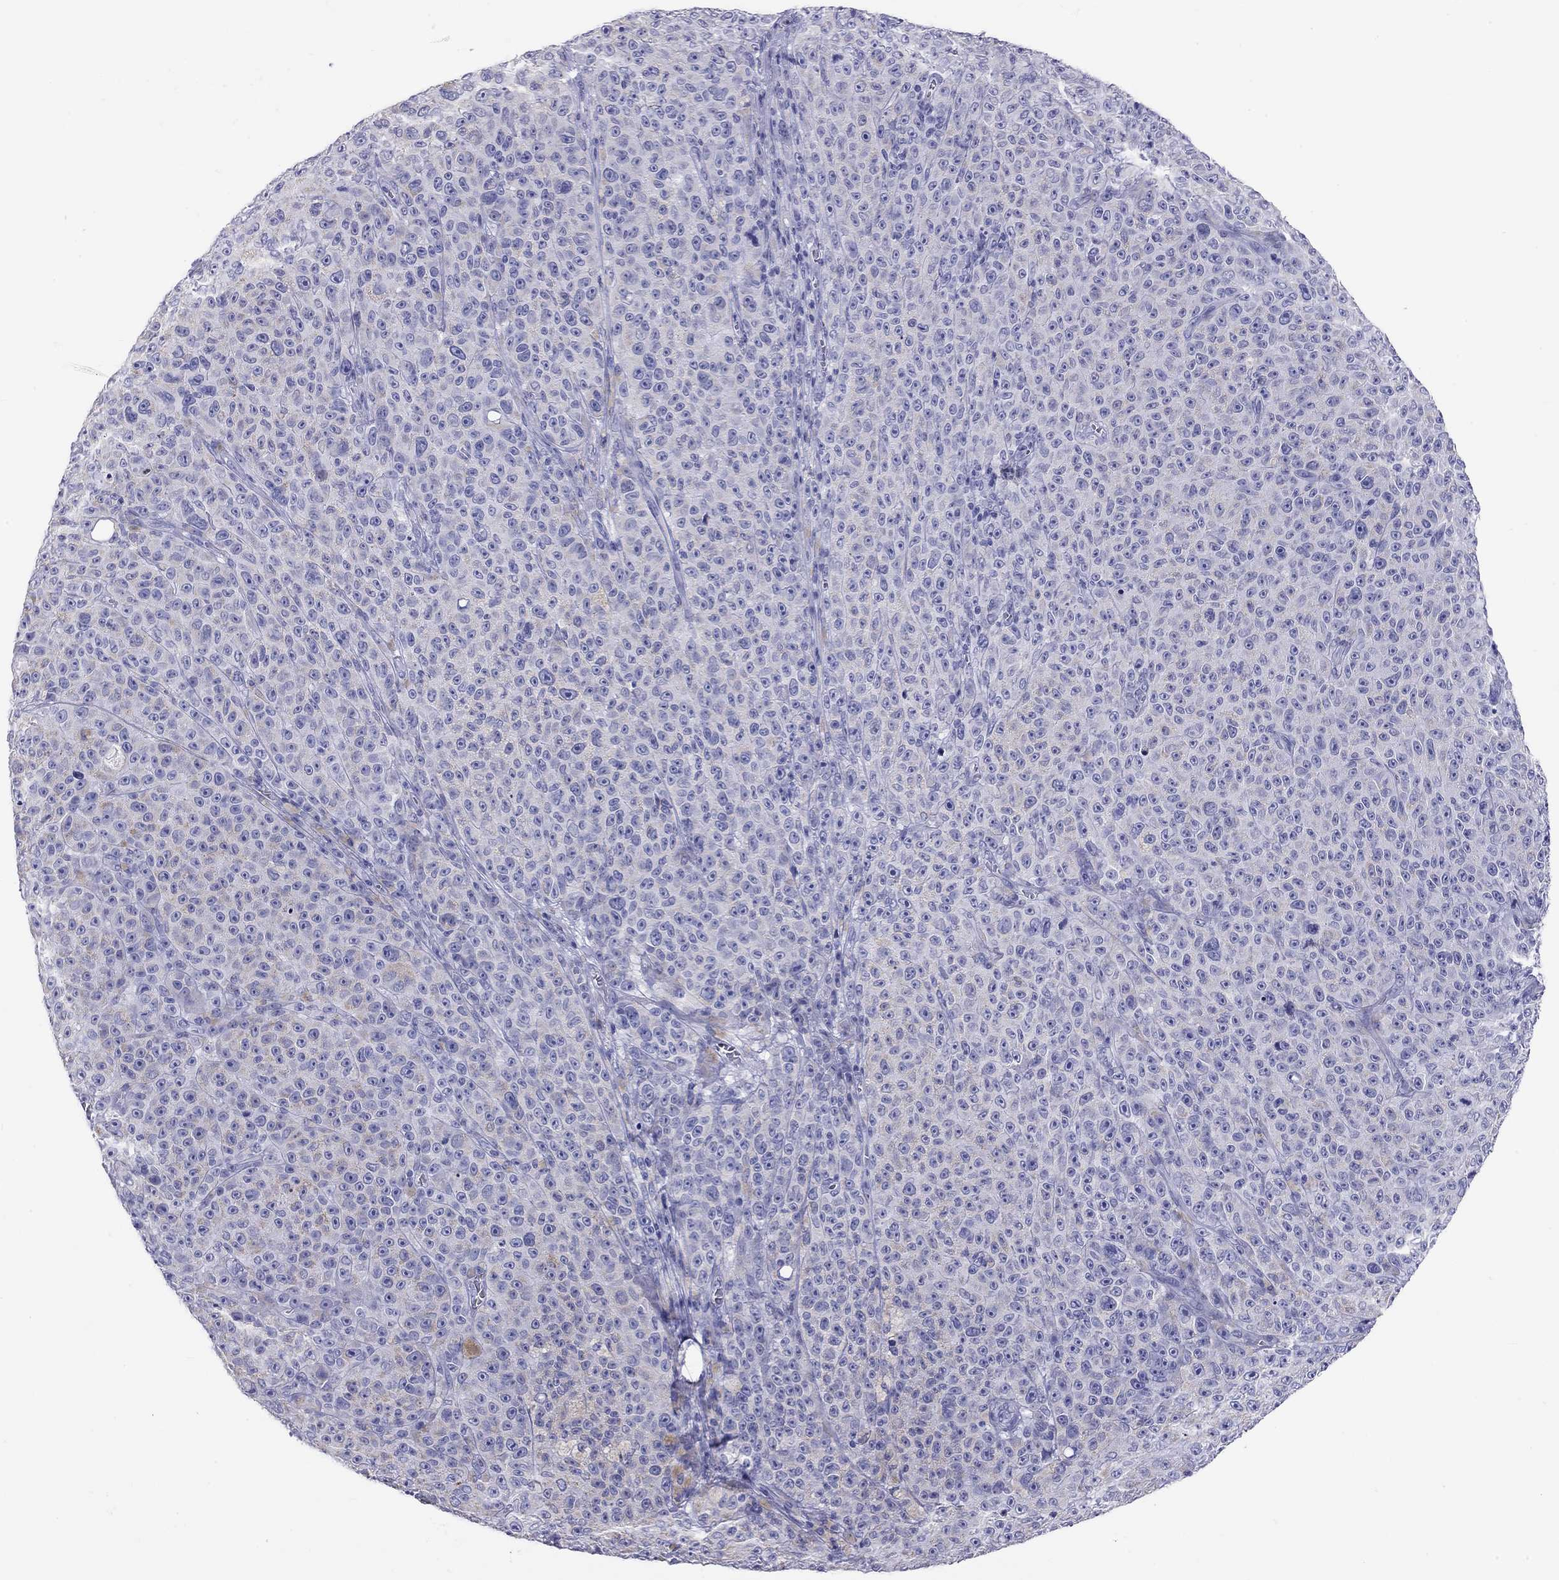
{"staining": {"intensity": "negative", "quantity": "none", "location": "none"}, "tissue": "melanoma", "cell_type": "Tumor cells", "image_type": "cancer", "snomed": [{"axis": "morphology", "description": "Malignant melanoma, NOS"}, {"axis": "topography", "description": "Skin"}], "caption": "This photomicrograph is of malignant melanoma stained with immunohistochemistry (IHC) to label a protein in brown with the nuclei are counter-stained blue. There is no positivity in tumor cells.", "gene": "DPY19L2", "patient": {"sex": "female", "age": 82}}